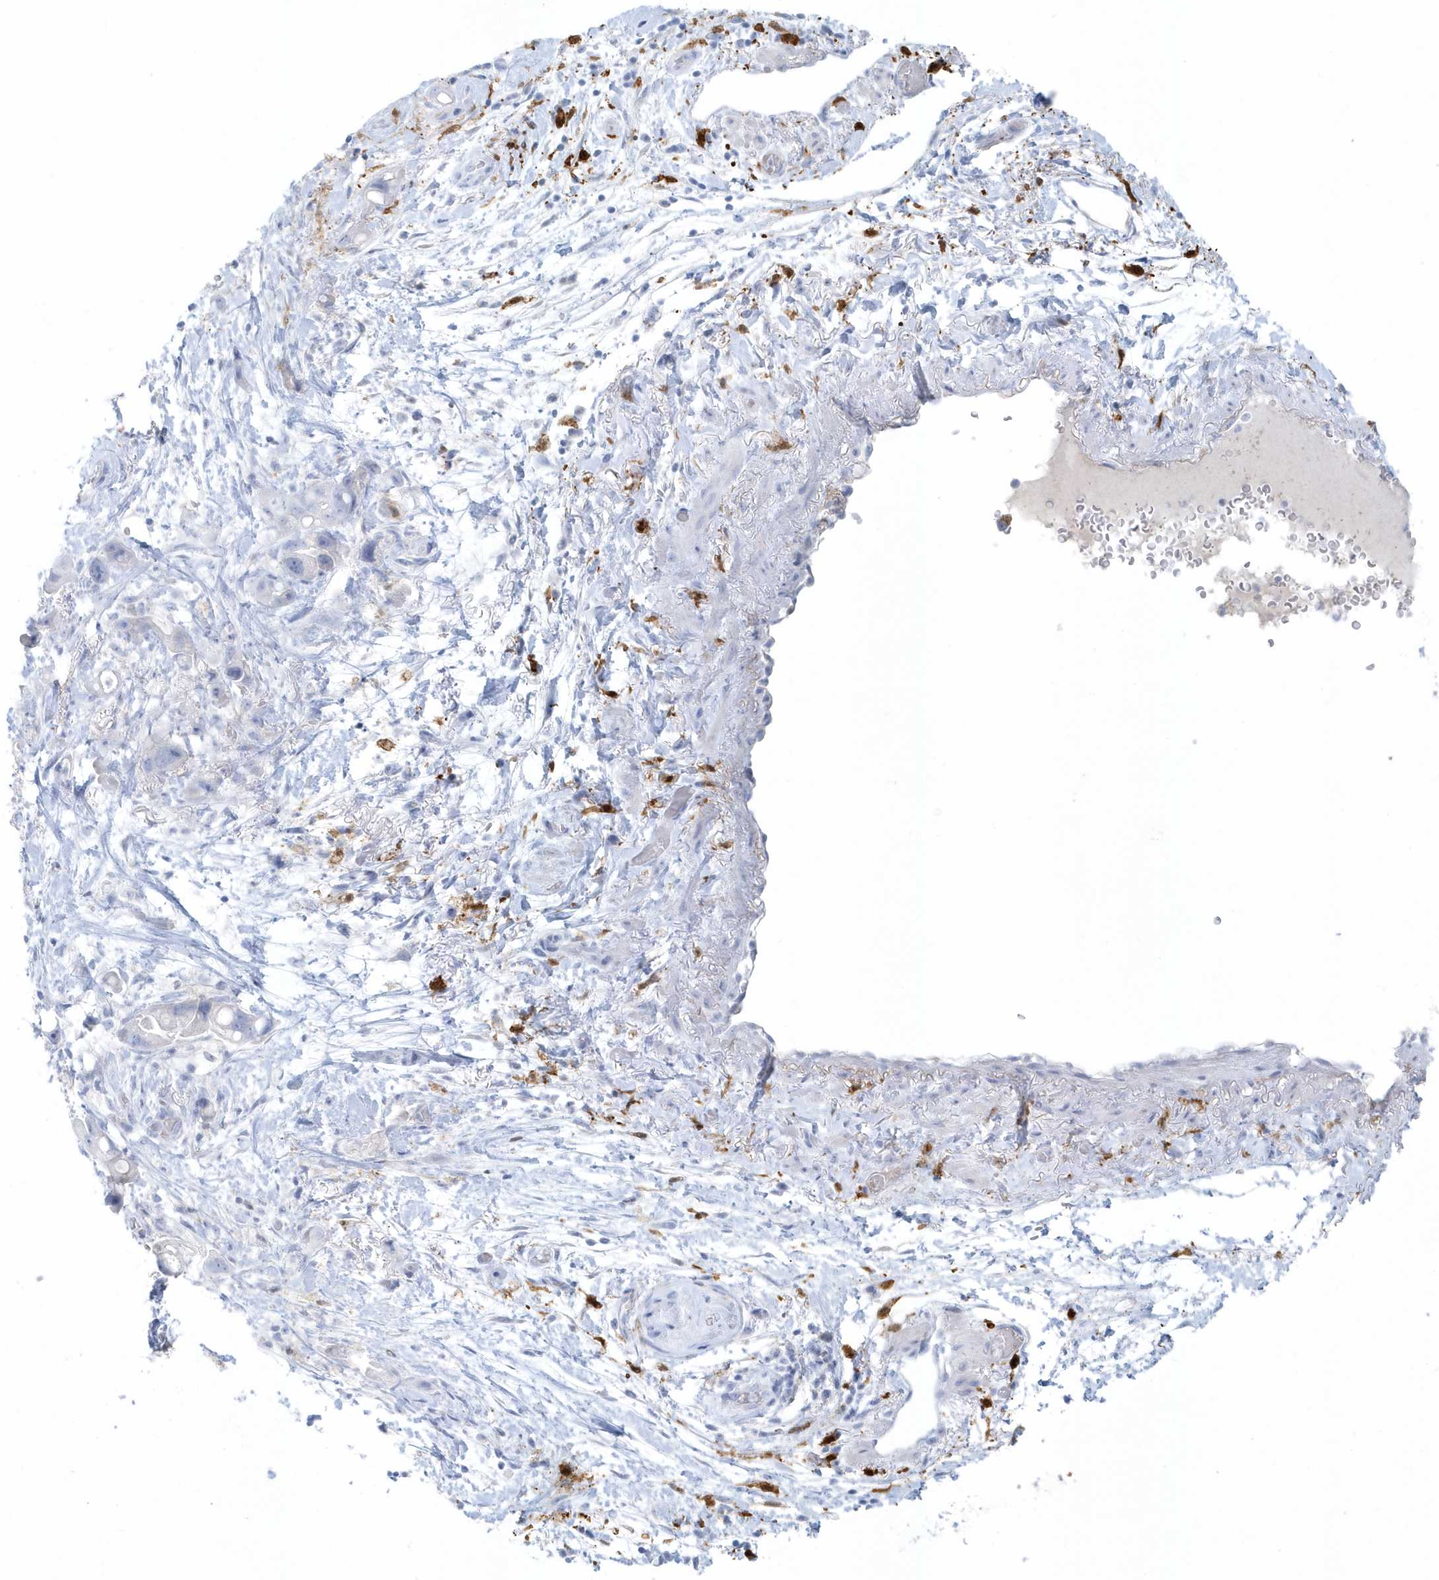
{"staining": {"intensity": "negative", "quantity": "none", "location": "none"}, "tissue": "pancreatic cancer", "cell_type": "Tumor cells", "image_type": "cancer", "snomed": [{"axis": "morphology", "description": "Normal tissue, NOS"}, {"axis": "morphology", "description": "Adenocarcinoma, NOS"}, {"axis": "topography", "description": "Pancreas"}], "caption": "Protein analysis of pancreatic adenocarcinoma shows no significant expression in tumor cells.", "gene": "FAM98A", "patient": {"sex": "female", "age": 68}}